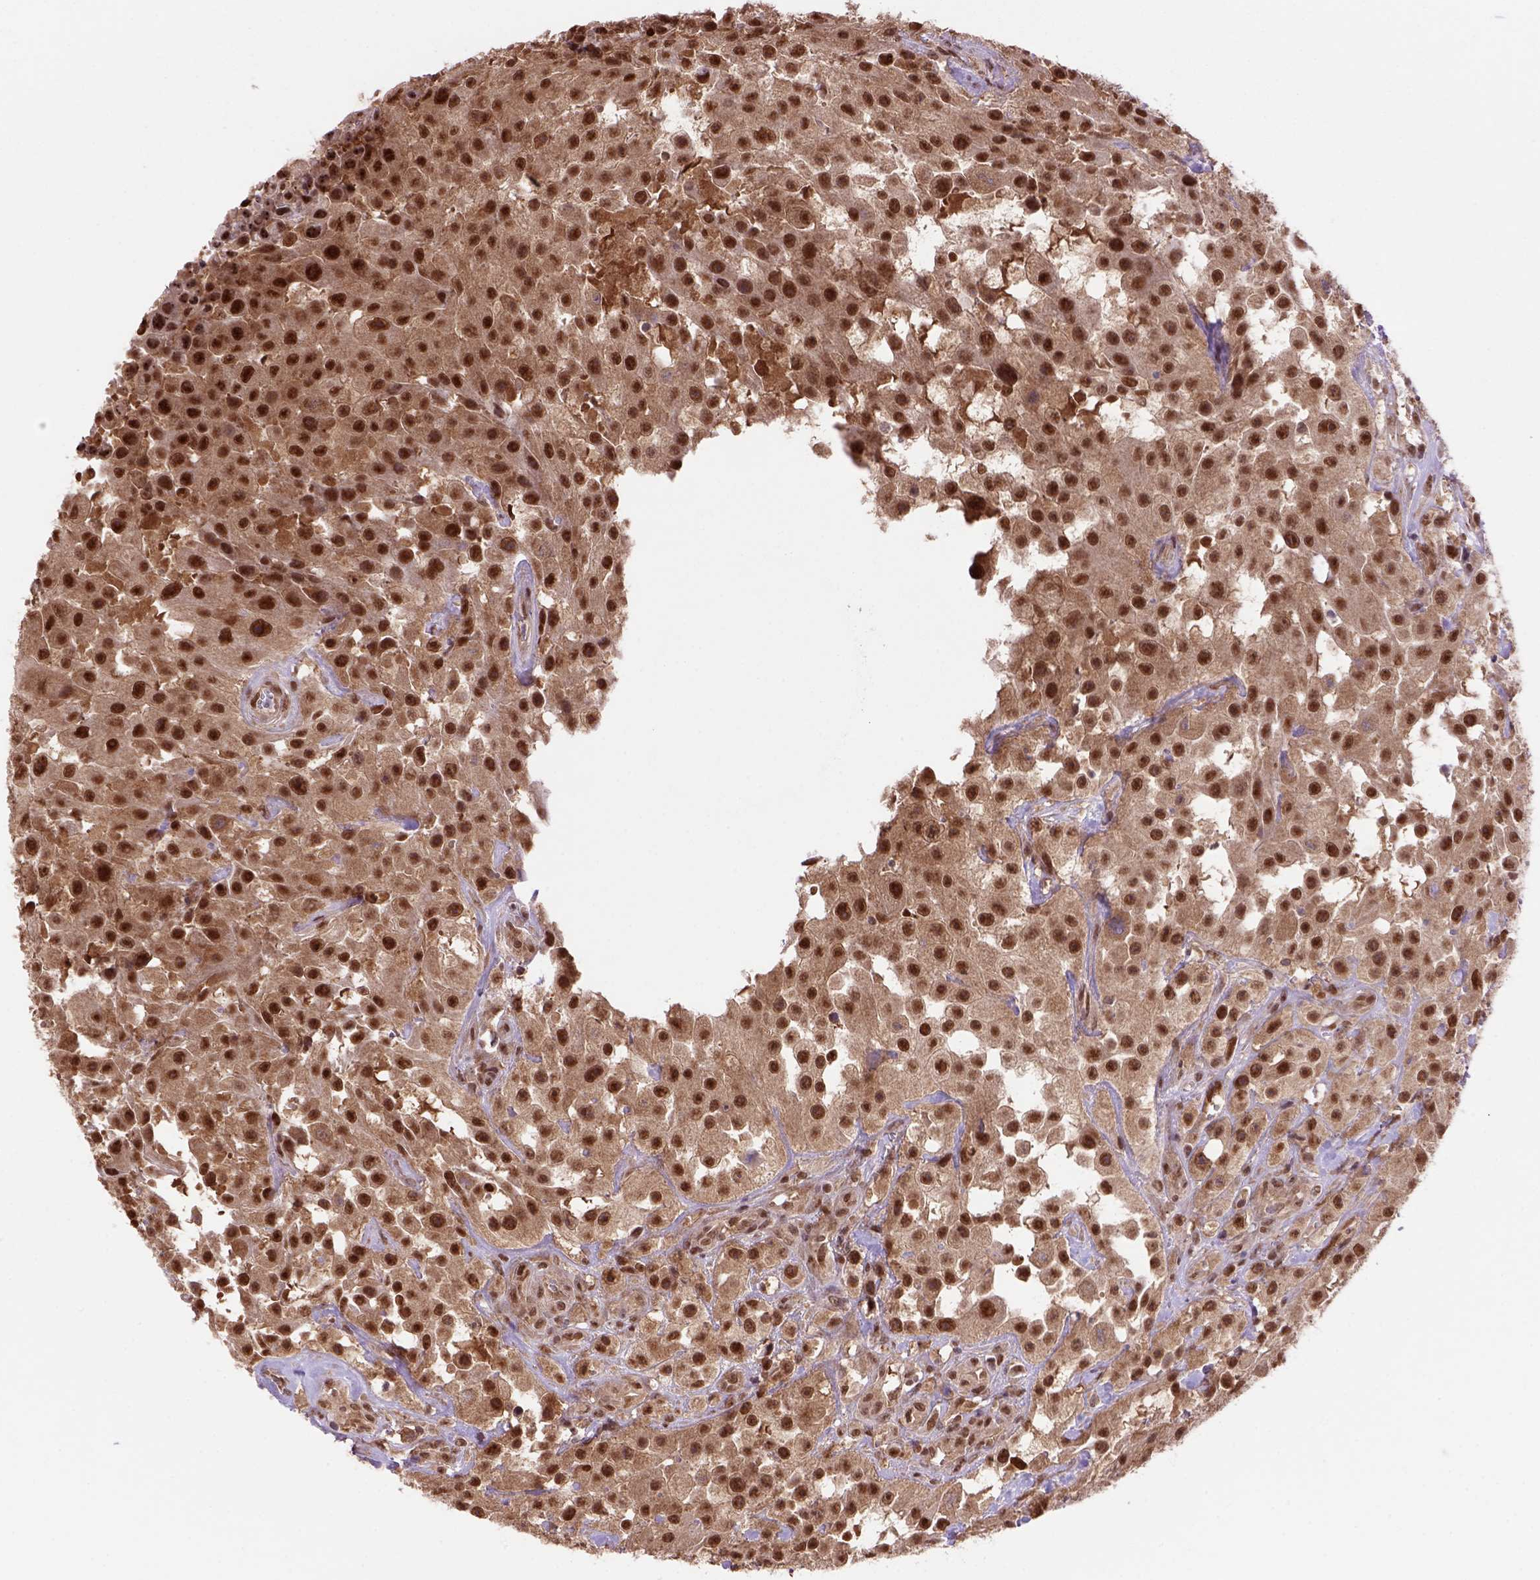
{"staining": {"intensity": "moderate", "quantity": ">75%", "location": "cytoplasmic/membranous,nuclear"}, "tissue": "urothelial cancer", "cell_type": "Tumor cells", "image_type": "cancer", "snomed": [{"axis": "morphology", "description": "Urothelial carcinoma, High grade"}, {"axis": "topography", "description": "Urinary bladder"}], "caption": "High-magnification brightfield microscopy of urothelial cancer stained with DAB (3,3'-diaminobenzidine) (brown) and counterstained with hematoxylin (blue). tumor cells exhibit moderate cytoplasmic/membranous and nuclear positivity is seen in approximately>75% of cells.", "gene": "PSMC2", "patient": {"sex": "male", "age": 79}}